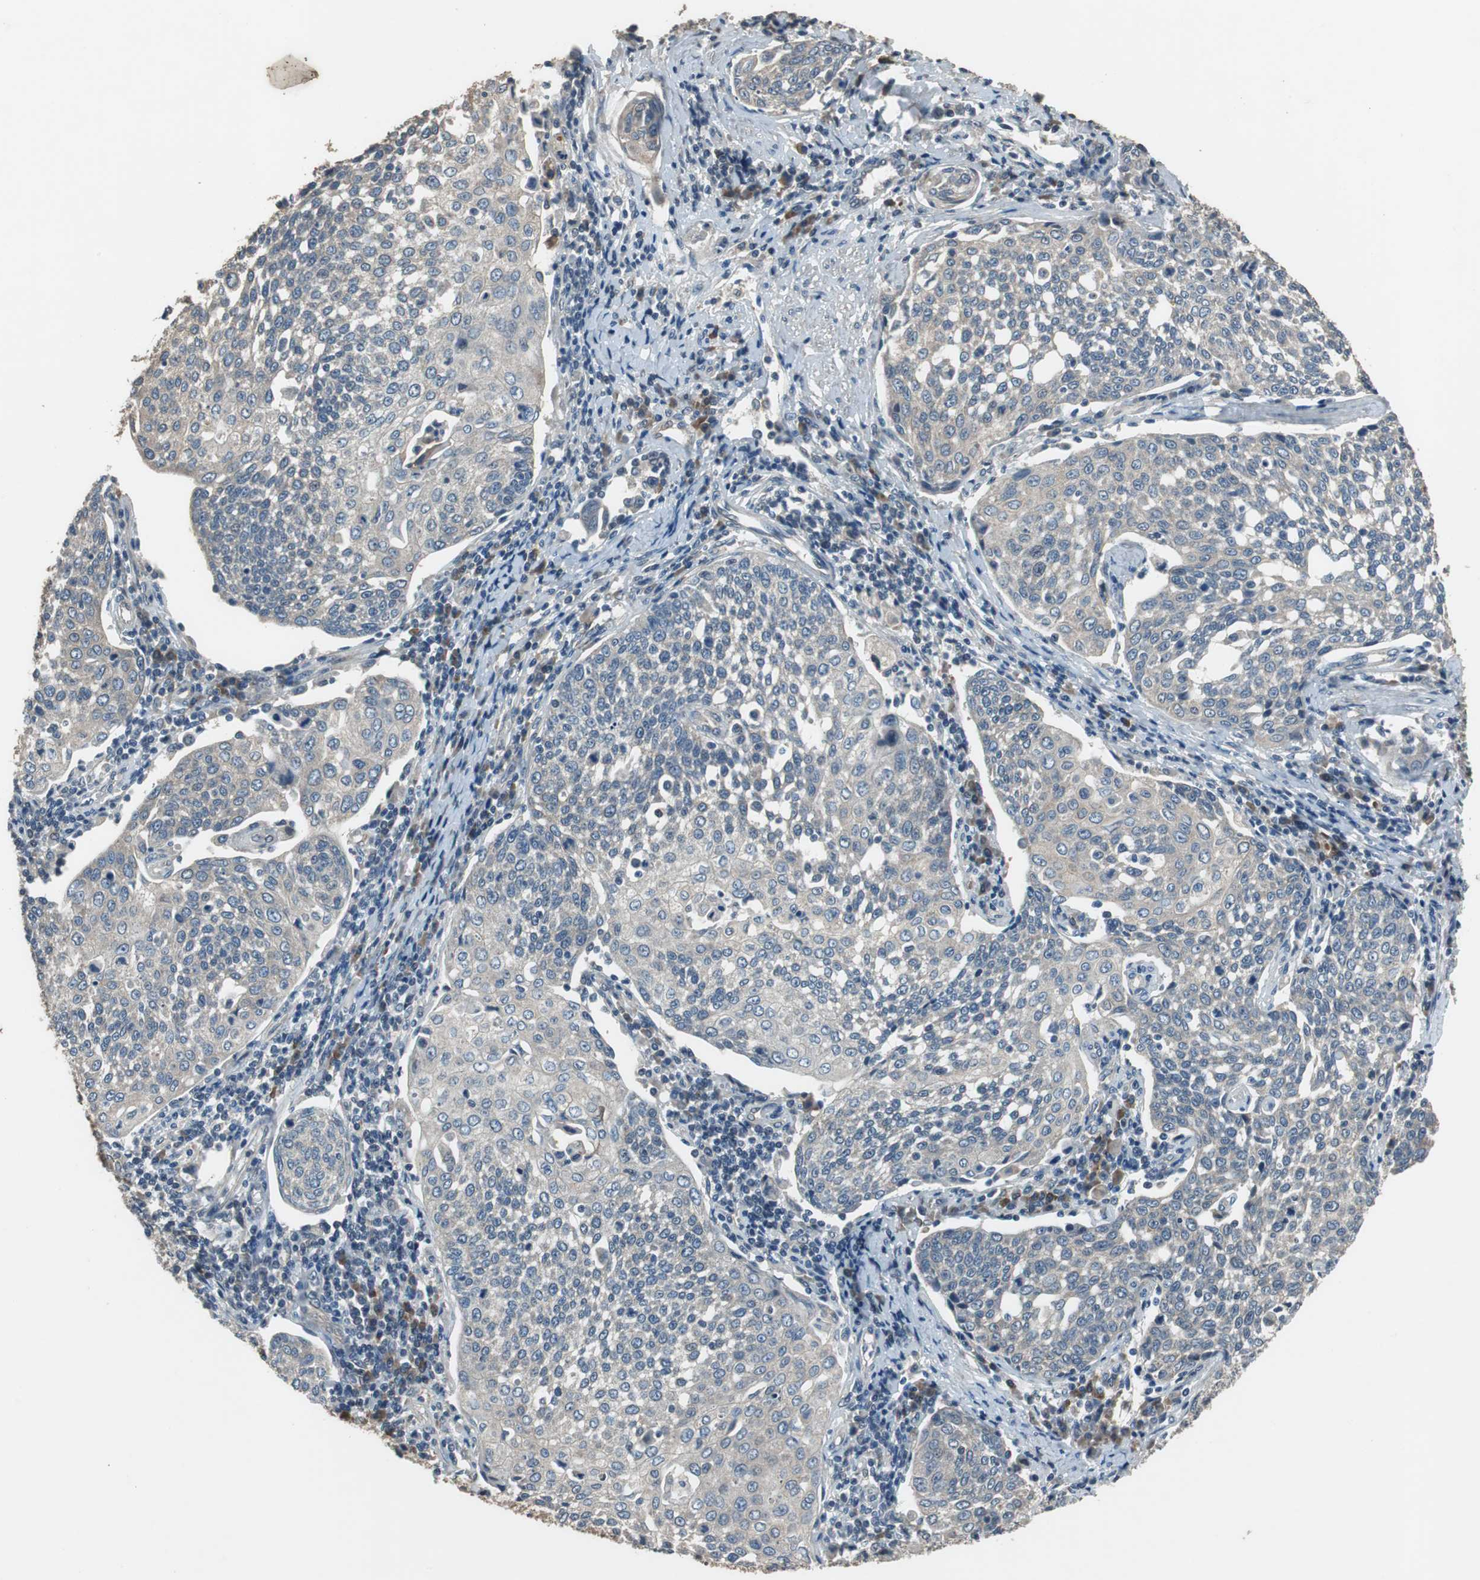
{"staining": {"intensity": "negative", "quantity": "none", "location": "none"}, "tissue": "cervical cancer", "cell_type": "Tumor cells", "image_type": "cancer", "snomed": [{"axis": "morphology", "description": "Squamous cell carcinoma, NOS"}, {"axis": "topography", "description": "Cervix"}], "caption": "DAB immunohistochemical staining of human cervical cancer (squamous cell carcinoma) displays no significant expression in tumor cells.", "gene": "PI4KB", "patient": {"sex": "female", "age": 34}}